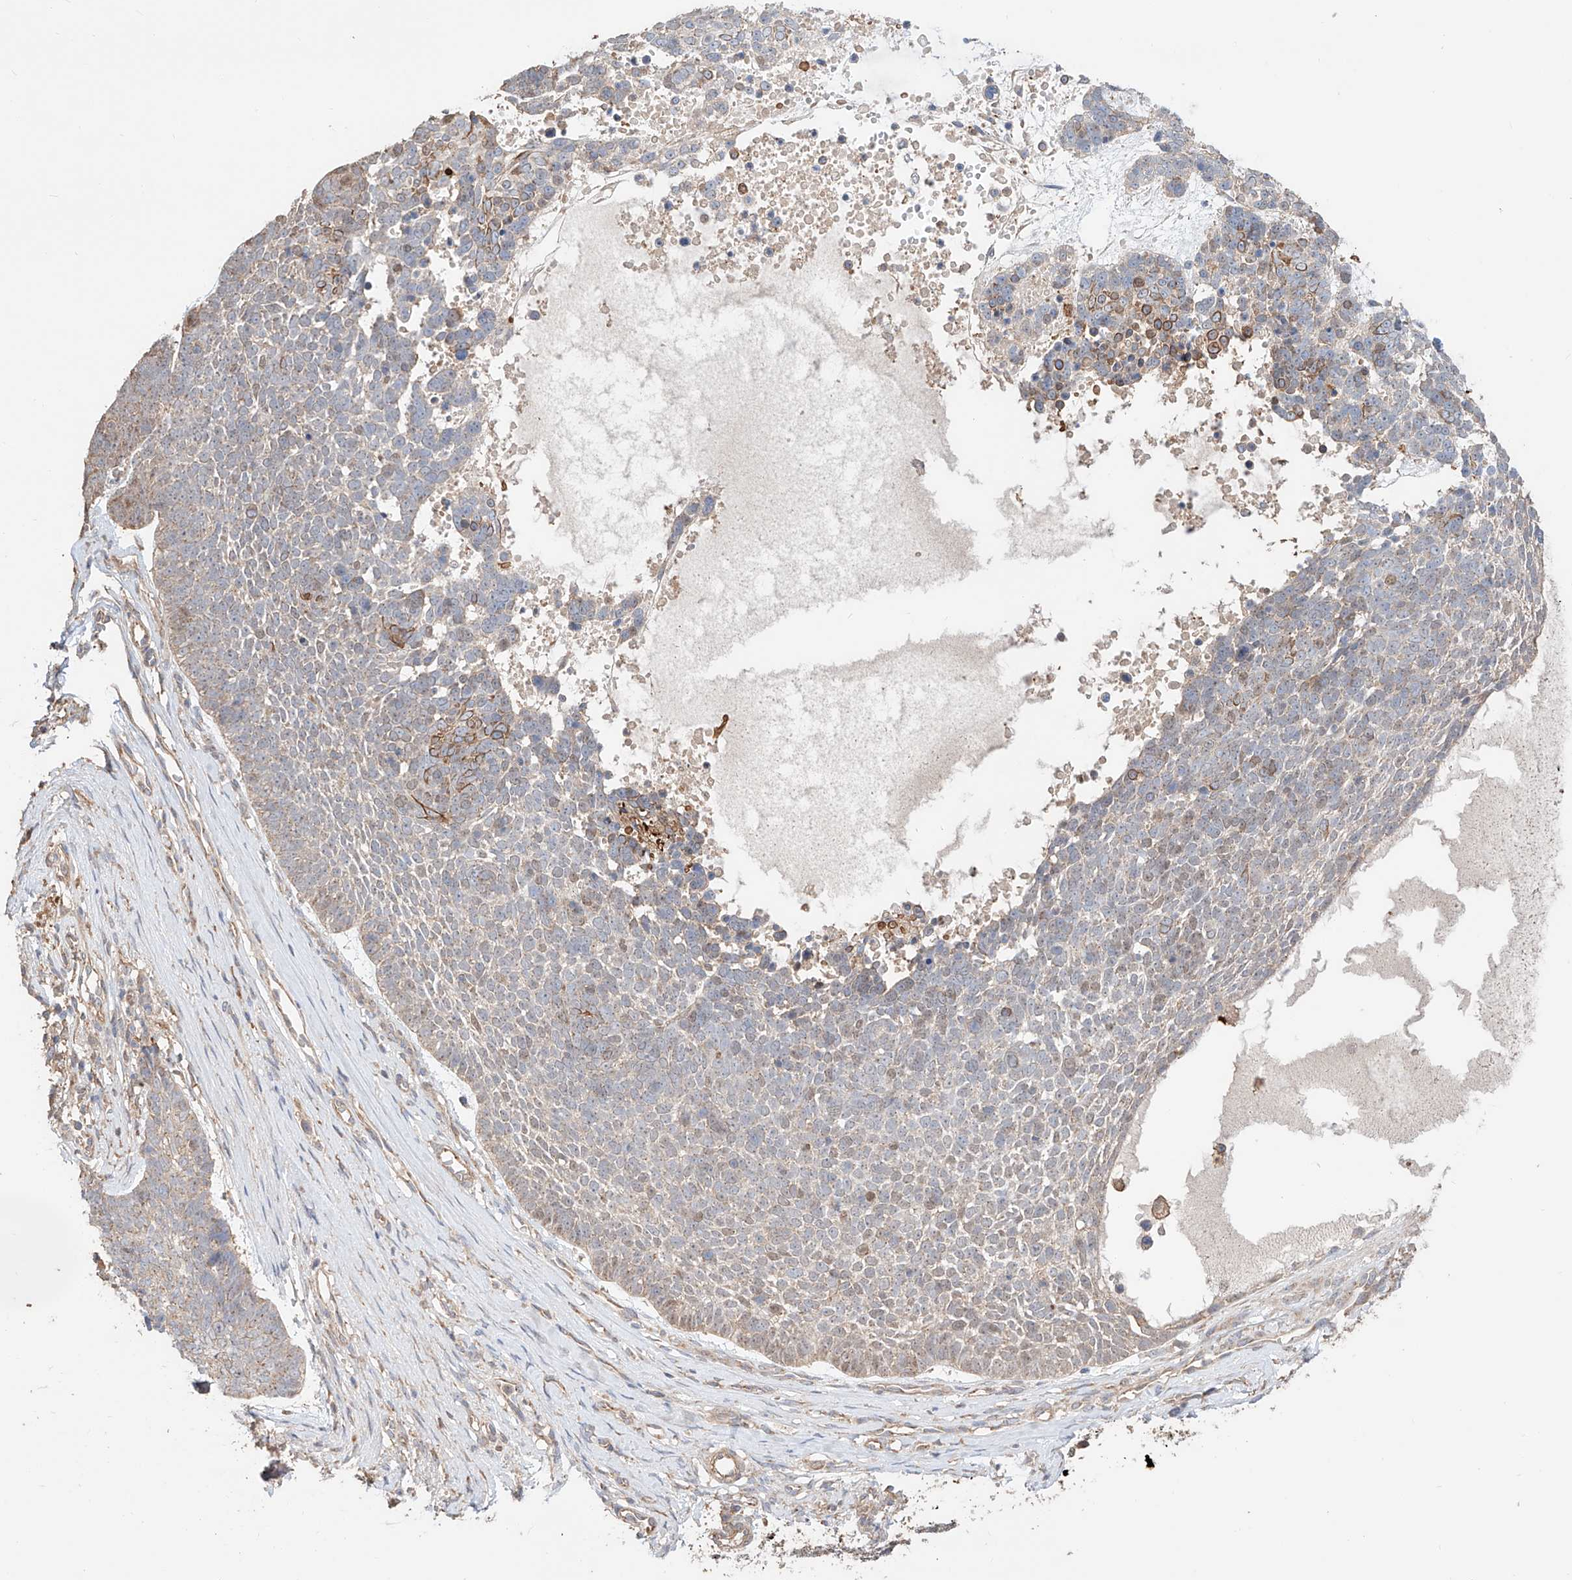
{"staining": {"intensity": "moderate", "quantity": "<25%", "location": "cytoplasmic/membranous"}, "tissue": "skin cancer", "cell_type": "Tumor cells", "image_type": "cancer", "snomed": [{"axis": "morphology", "description": "Basal cell carcinoma"}, {"axis": "topography", "description": "Skin"}], "caption": "Skin cancer was stained to show a protein in brown. There is low levels of moderate cytoplasmic/membranous expression in about <25% of tumor cells. Nuclei are stained in blue.", "gene": "MOSPD1", "patient": {"sex": "female", "age": 81}}